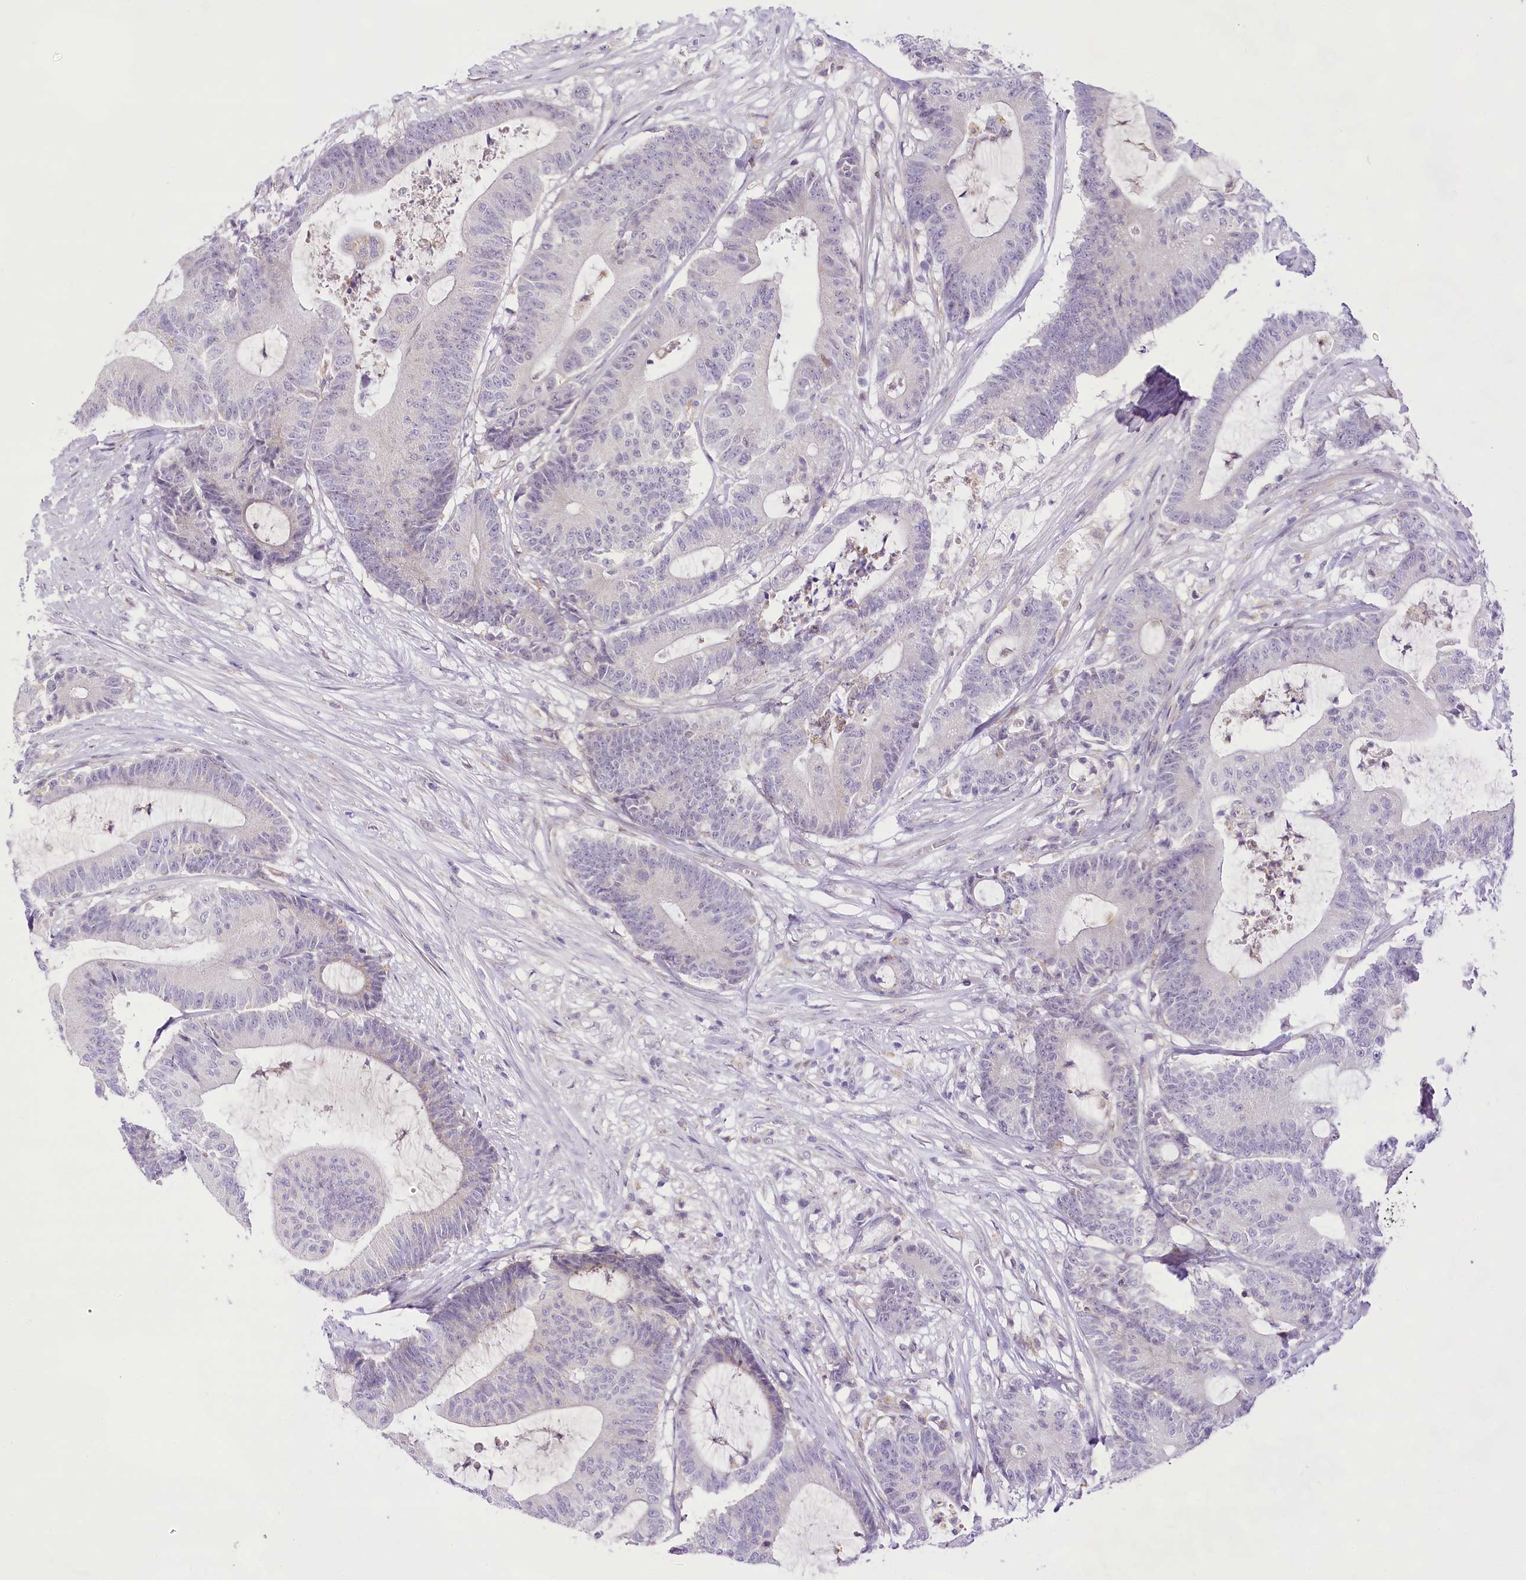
{"staining": {"intensity": "negative", "quantity": "none", "location": "none"}, "tissue": "colorectal cancer", "cell_type": "Tumor cells", "image_type": "cancer", "snomed": [{"axis": "morphology", "description": "Adenocarcinoma, NOS"}, {"axis": "topography", "description": "Colon"}], "caption": "Tumor cells show no significant protein expression in adenocarcinoma (colorectal).", "gene": "CCDC30", "patient": {"sex": "female", "age": 84}}